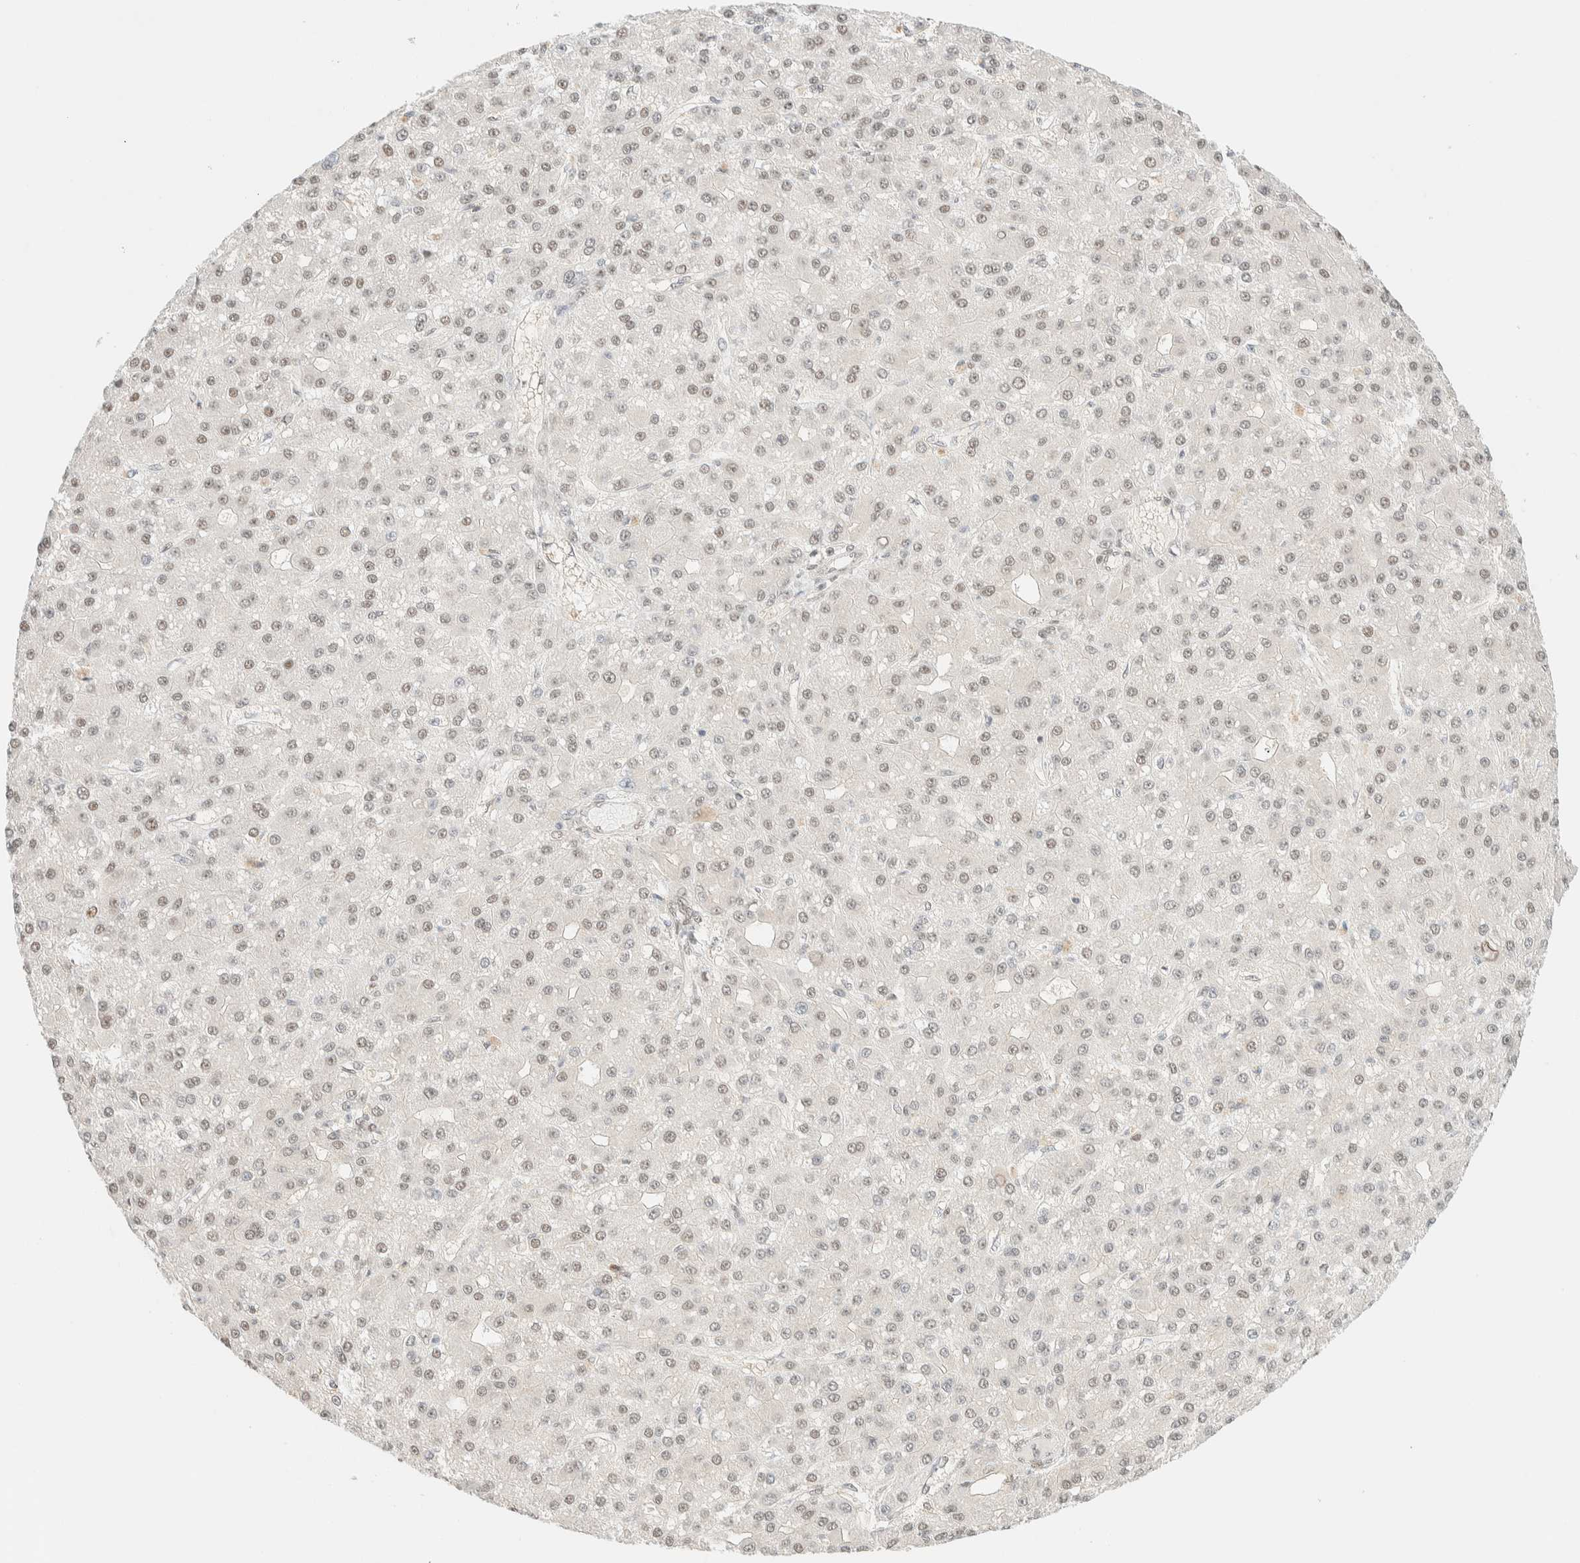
{"staining": {"intensity": "weak", "quantity": "25%-75%", "location": "nuclear"}, "tissue": "liver cancer", "cell_type": "Tumor cells", "image_type": "cancer", "snomed": [{"axis": "morphology", "description": "Carcinoma, Hepatocellular, NOS"}, {"axis": "topography", "description": "Liver"}], "caption": "Protein positivity by immunohistochemistry demonstrates weak nuclear positivity in about 25%-75% of tumor cells in liver cancer (hepatocellular carcinoma). (DAB (3,3'-diaminobenzidine) IHC with brightfield microscopy, high magnification).", "gene": "PYGO2", "patient": {"sex": "male", "age": 67}}